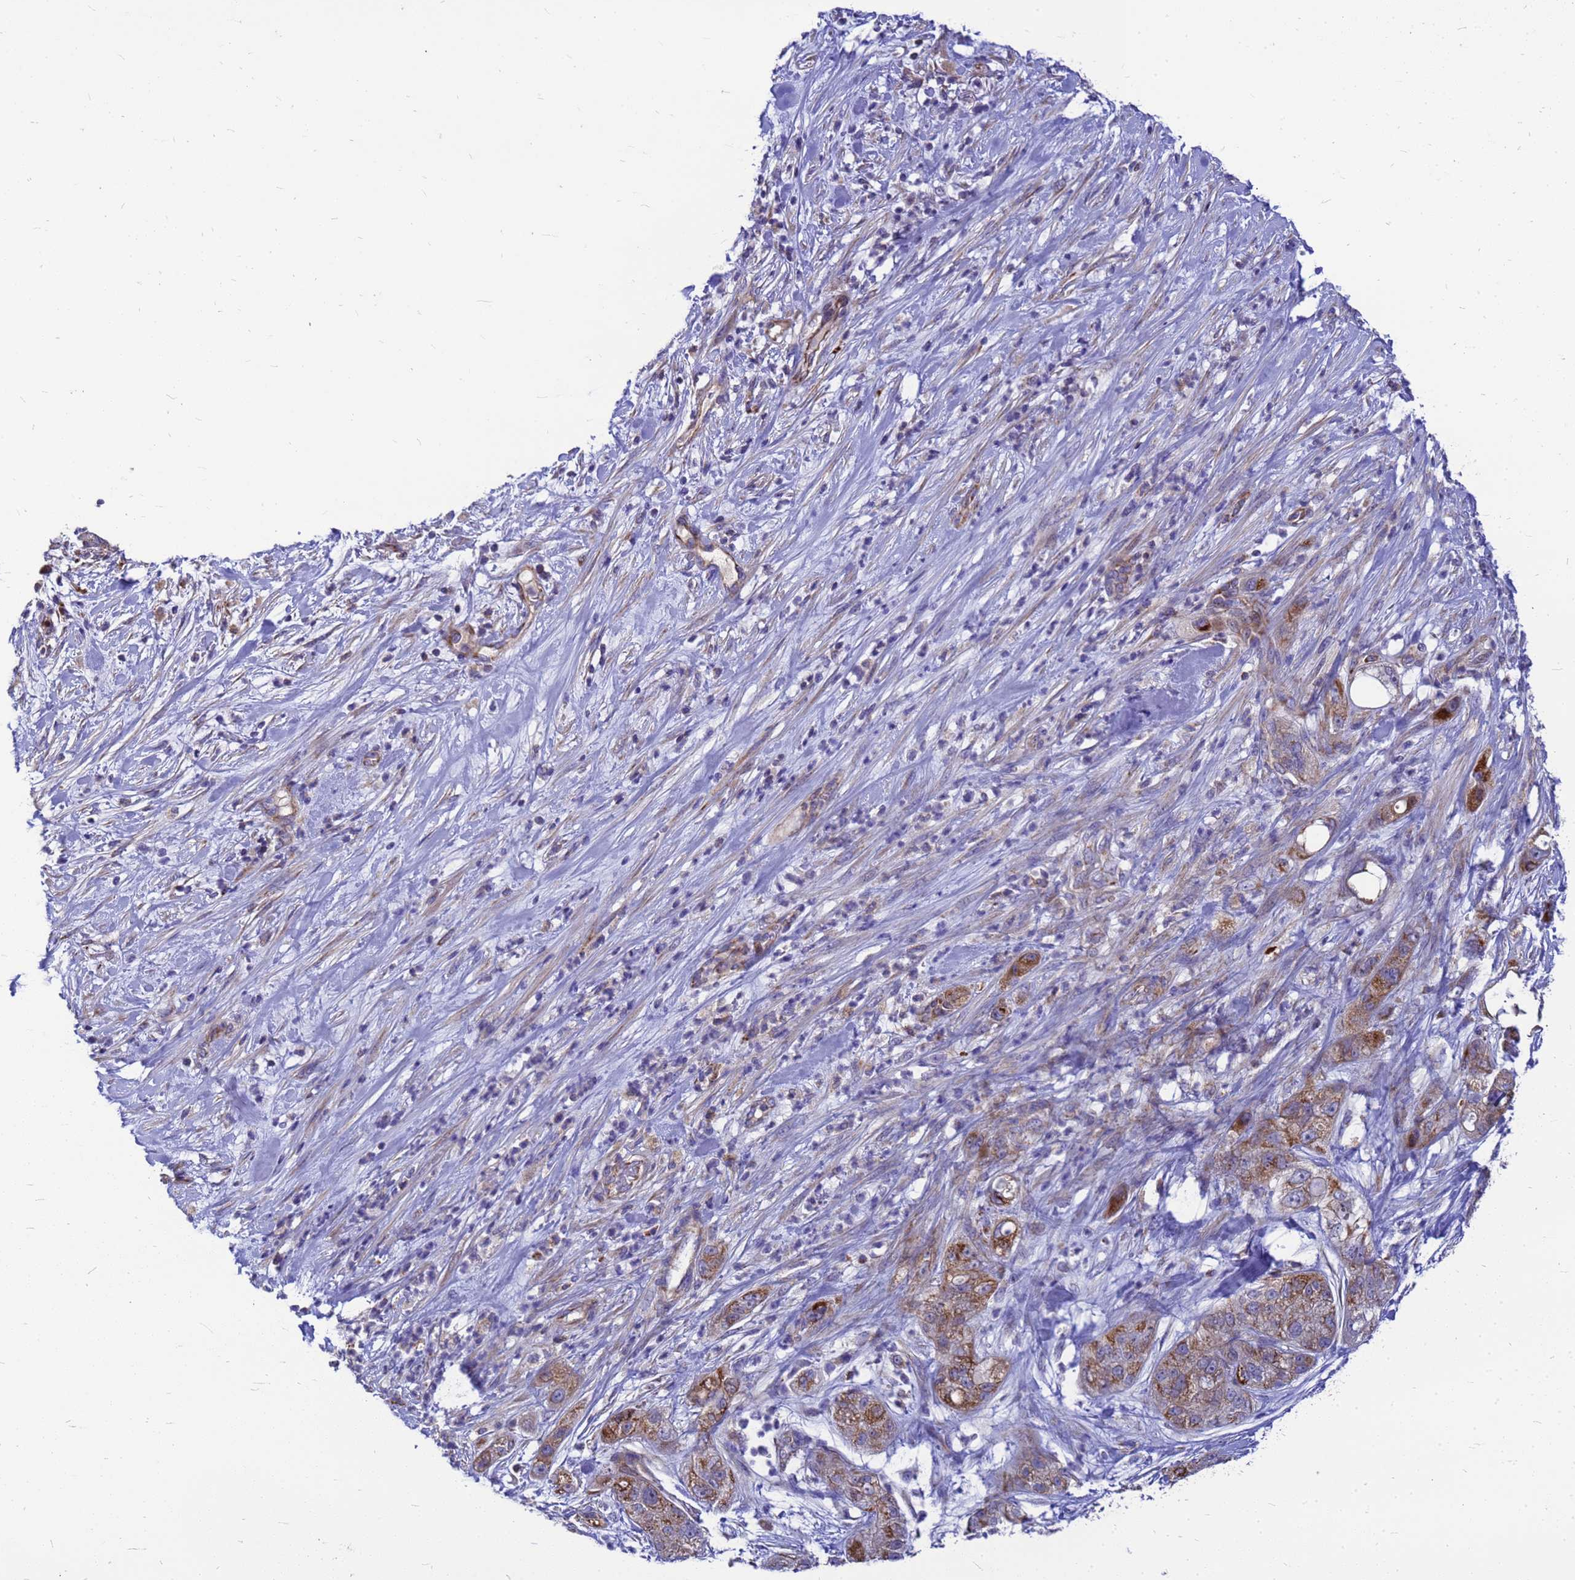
{"staining": {"intensity": "moderate", "quantity": ">75%", "location": "cytoplasmic/membranous"}, "tissue": "pancreatic cancer", "cell_type": "Tumor cells", "image_type": "cancer", "snomed": [{"axis": "morphology", "description": "Adenocarcinoma, NOS"}, {"axis": "topography", "description": "Pancreas"}], "caption": "Pancreatic adenocarcinoma was stained to show a protein in brown. There is medium levels of moderate cytoplasmic/membranous staining in about >75% of tumor cells.", "gene": "CMC4", "patient": {"sex": "female", "age": 78}}